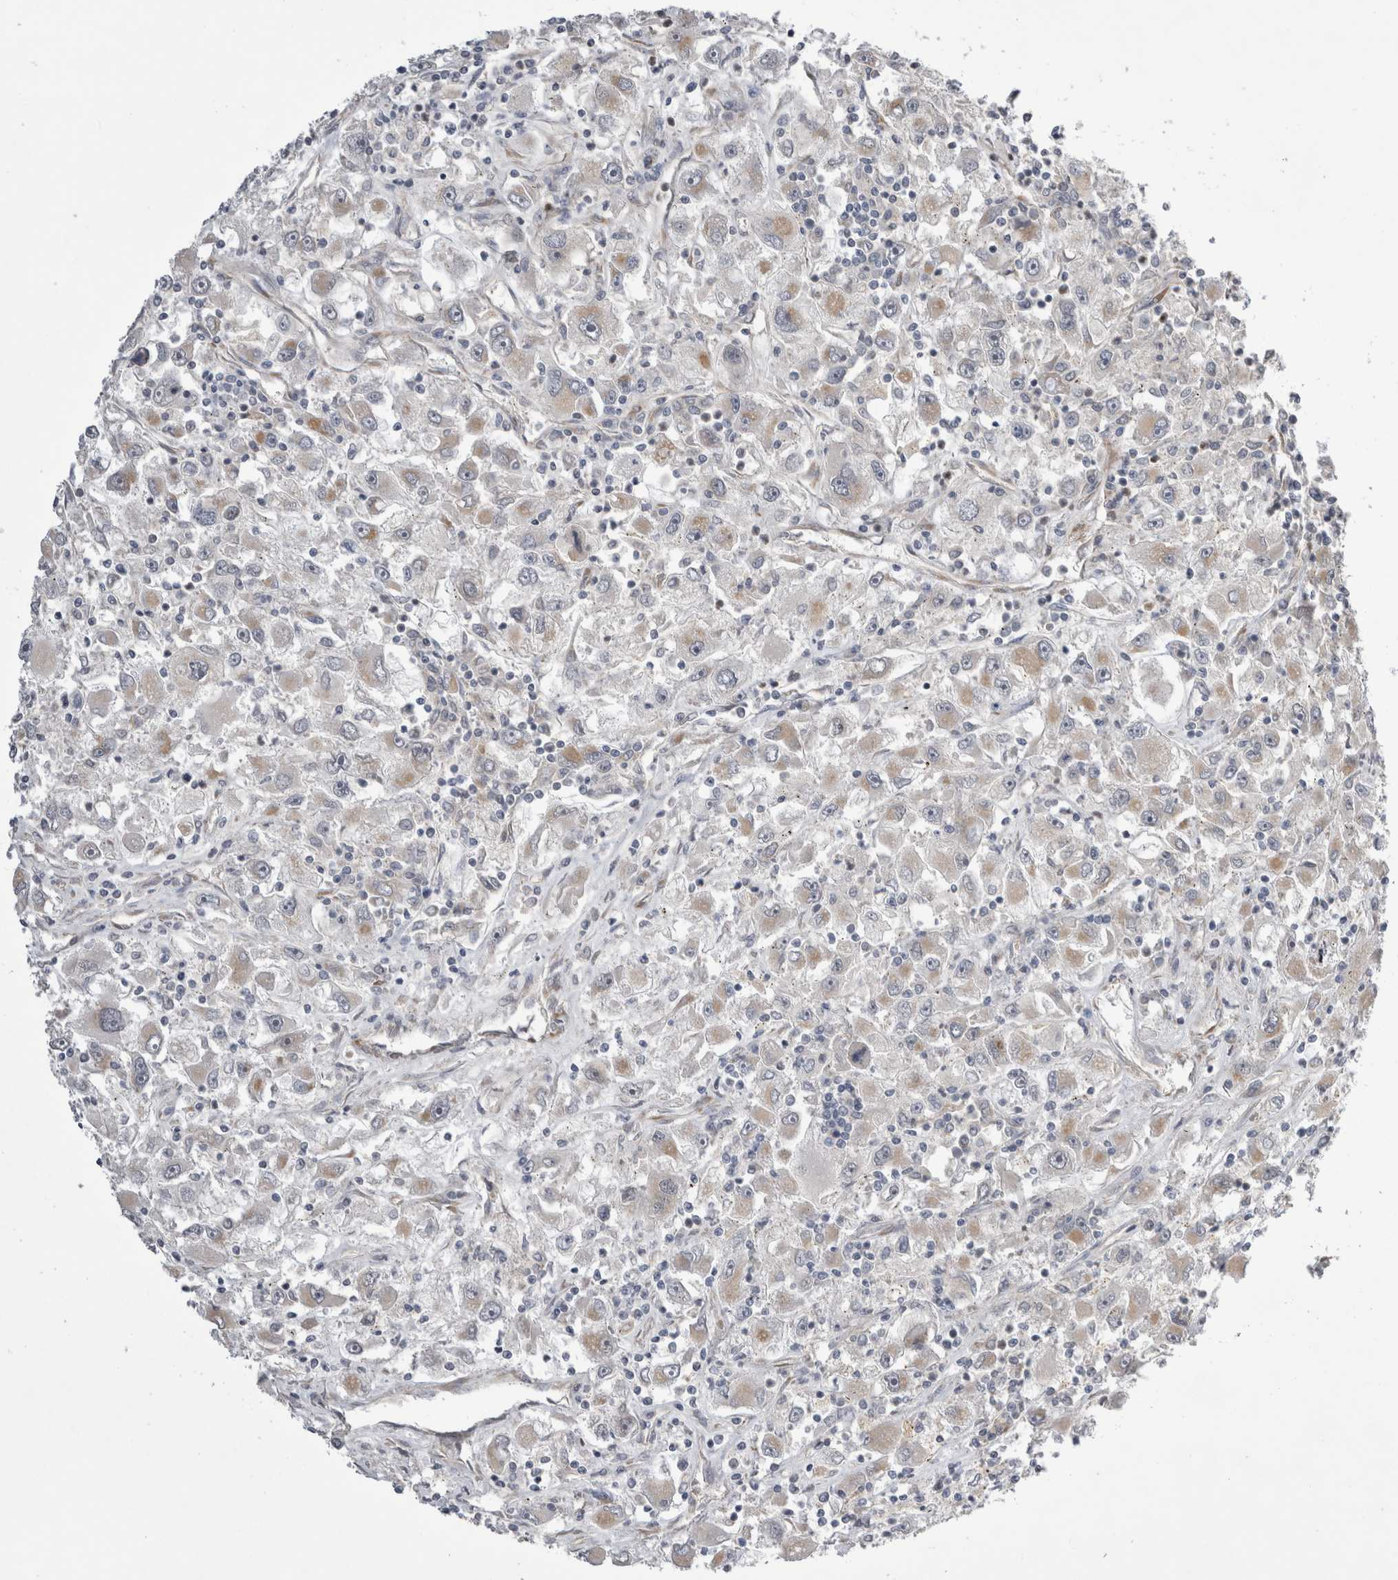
{"staining": {"intensity": "weak", "quantity": "25%-75%", "location": "cytoplasmic/membranous"}, "tissue": "renal cancer", "cell_type": "Tumor cells", "image_type": "cancer", "snomed": [{"axis": "morphology", "description": "Adenocarcinoma, NOS"}, {"axis": "topography", "description": "Kidney"}], "caption": "Immunohistochemical staining of renal cancer (adenocarcinoma) displays low levels of weak cytoplasmic/membranous staining in about 25%-75% of tumor cells.", "gene": "ARHGAP29", "patient": {"sex": "female", "age": 52}}